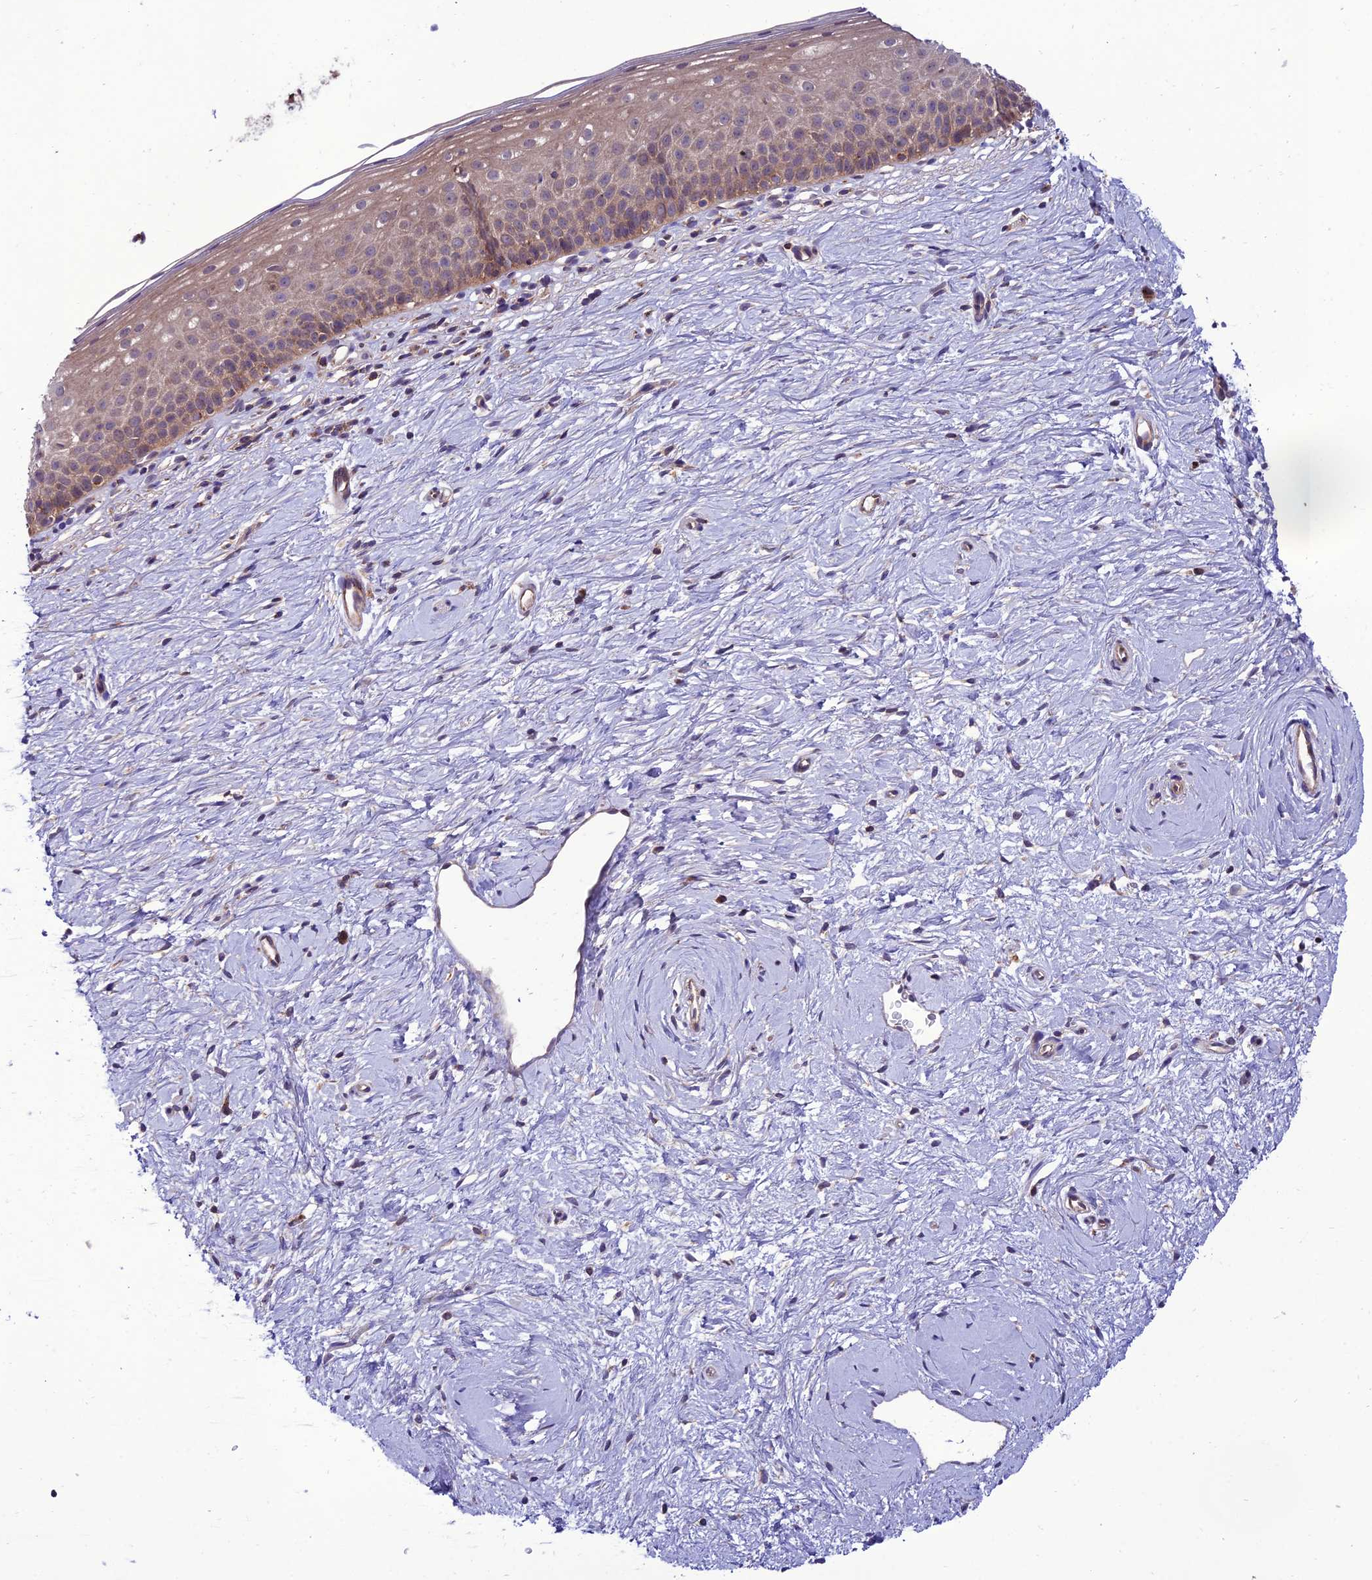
{"staining": {"intensity": "moderate", "quantity": ">75%", "location": "cytoplasmic/membranous"}, "tissue": "cervix", "cell_type": "Glandular cells", "image_type": "normal", "snomed": [{"axis": "morphology", "description": "Normal tissue, NOS"}, {"axis": "topography", "description": "Cervix"}], "caption": "The immunohistochemical stain shows moderate cytoplasmic/membranous staining in glandular cells of normal cervix.", "gene": "PPIL3", "patient": {"sex": "female", "age": 57}}